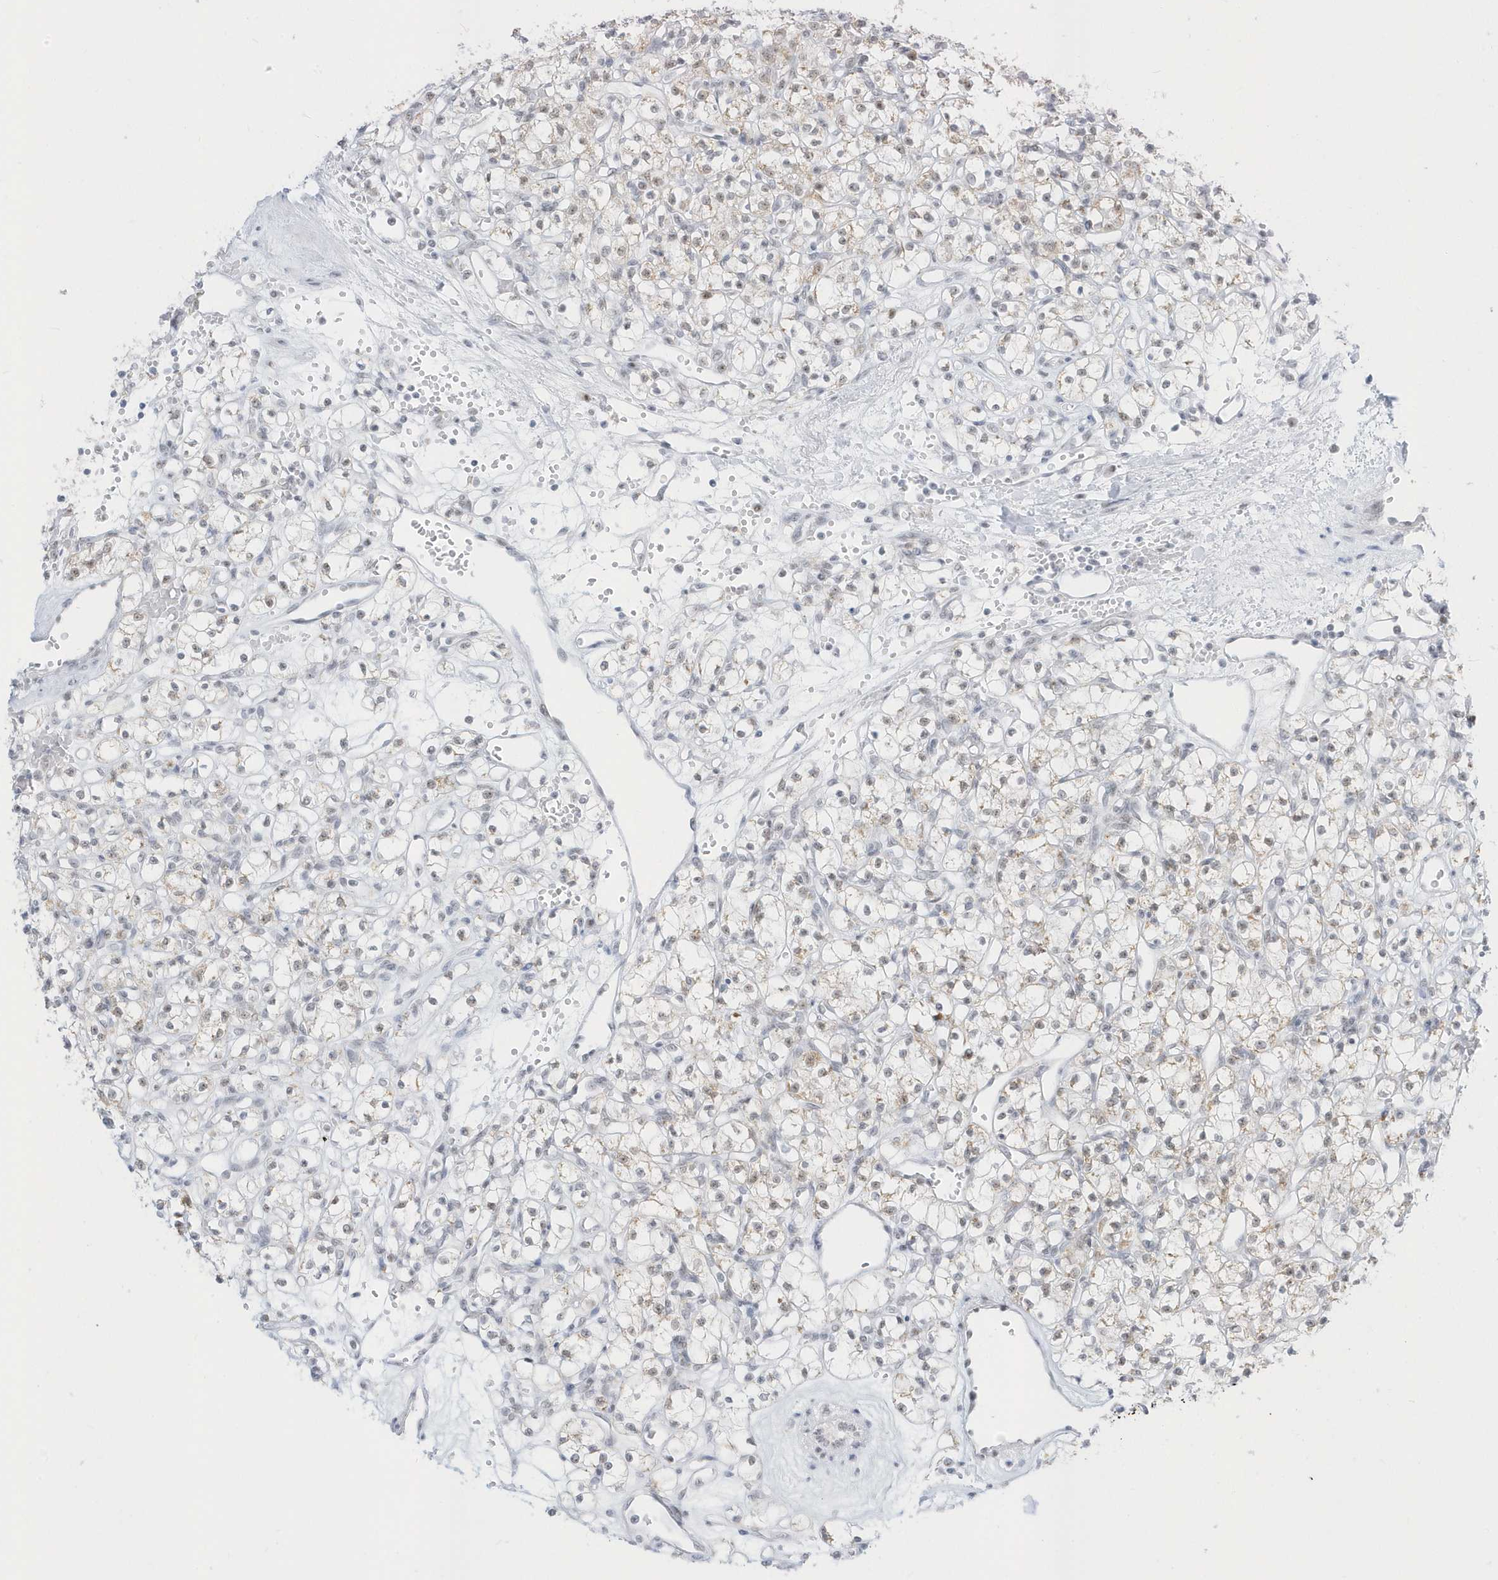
{"staining": {"intensity": "negative", "quantity": "none", "location": "none"}, "tissue": "renal cancer", "cell_type": "Tumor cells", "image_type": "cancer", "snomed": [{"axis": "morphology", "description": "Adenocarcinoma, NOS"}, {"axis": "topography", "description": "Kidney"}], "caption": "Immunohistochemistry of human renal adenocarcinoma reveals no expression in tumor cells. Nuclei are stained in blue.", "gene": "PLEKHN1", "patient": {"sex": "female", "age": 59}}